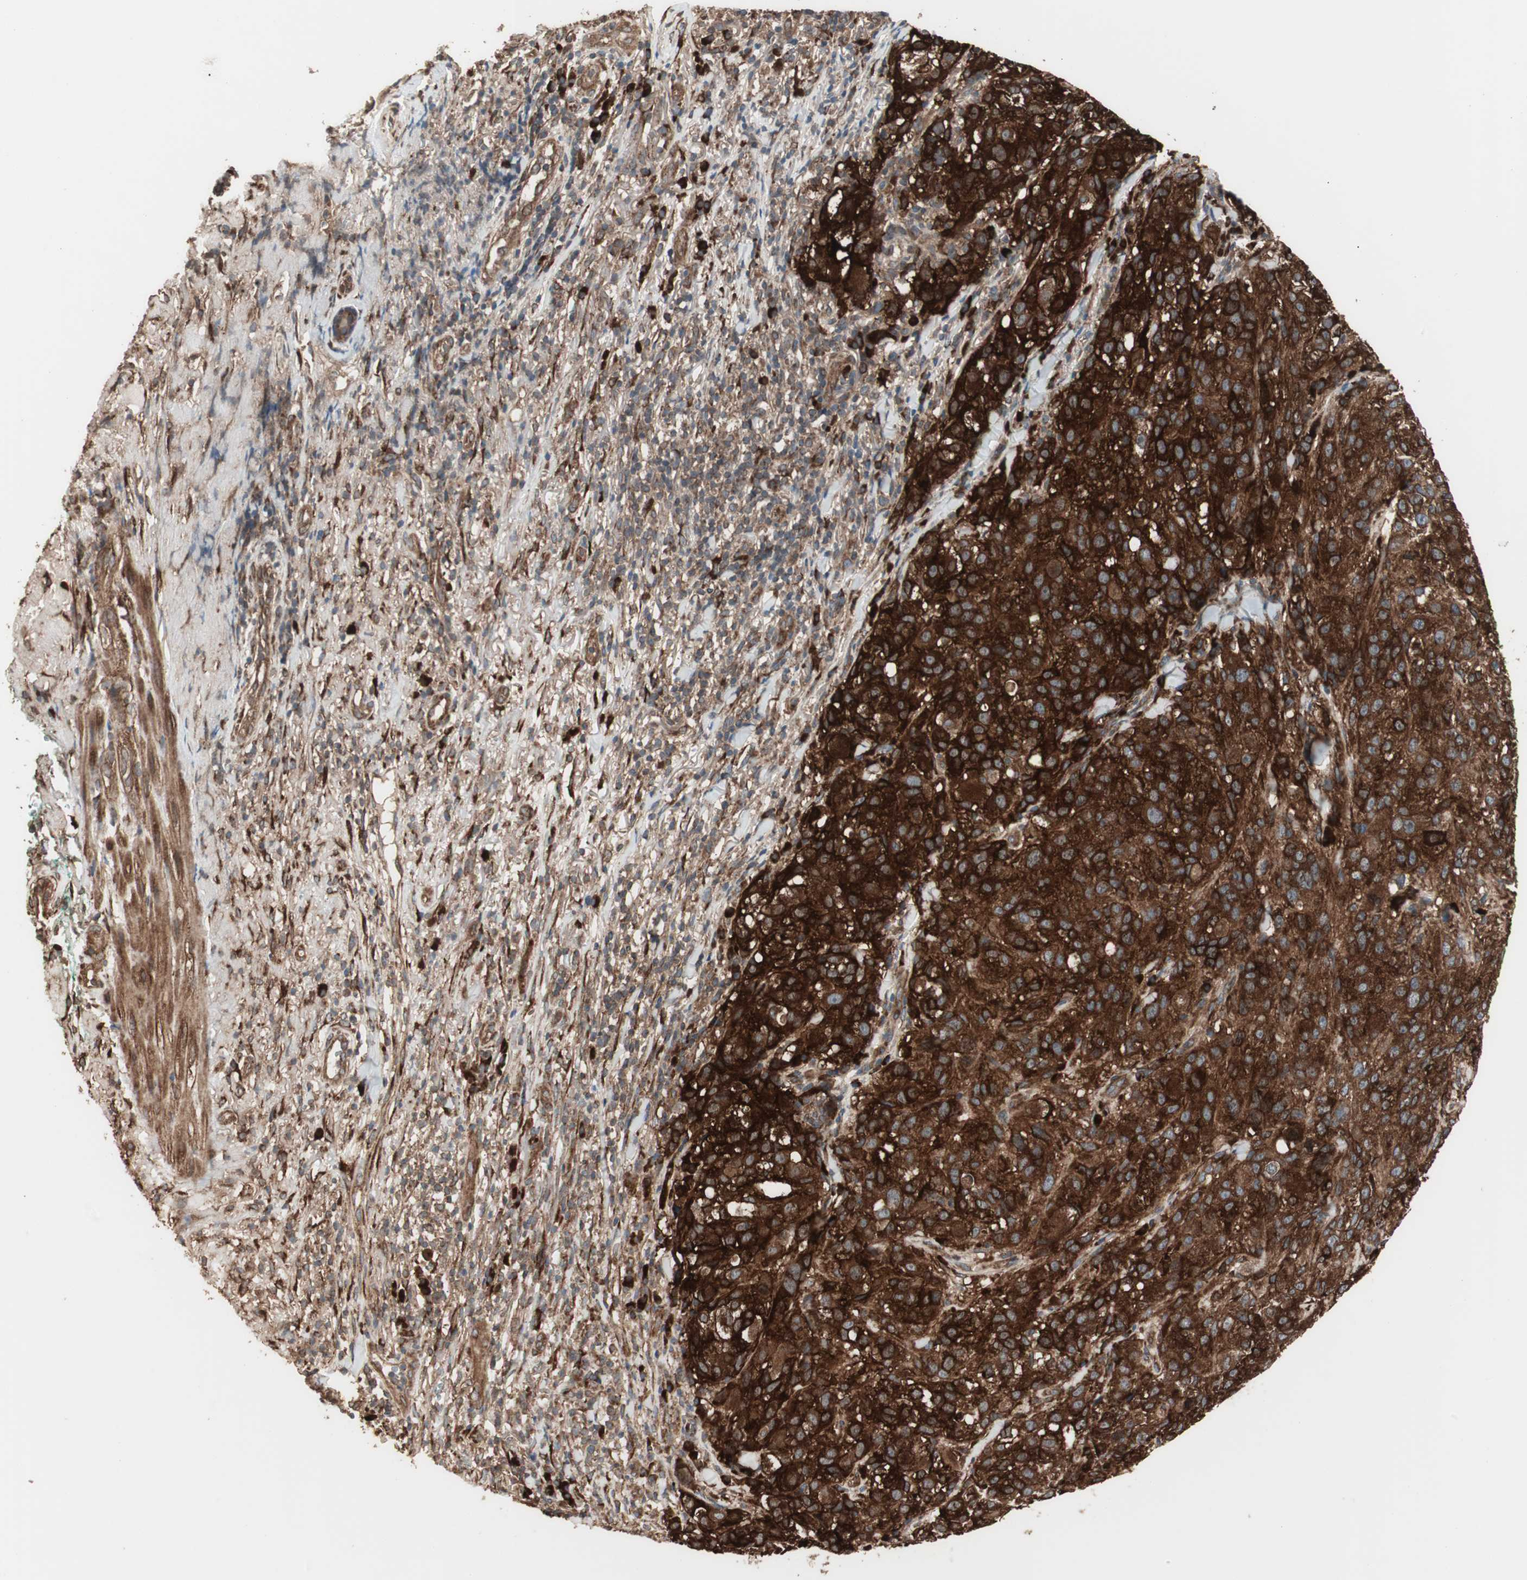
{"staining": {"intensity": "strong", "quantity": ">75%", "location": "cytoplasmic/membranous"}, "tissue": "melanoma", "cell_type": "Tumor cells", "image_type": "cancer", "snomed": [{"axis": "morphology", "description": "Necrosis, NOS"}, {"axis": "morphology", "description": "Malignant melanoma, NOS"}, {"axis": "topography", "description": "Skin"}], "caption": "Melanoma stained for a protein displays strong cytoplasmic/membranous positivity in tumor cells. The staining was performed using DAB to visualize the protein expression in brown, while the nuclei were stained in blue with hematoxylin (Magnification: 20x).", "gene": "LZTS1", "patient": {"sex": "female", "age": 87}}